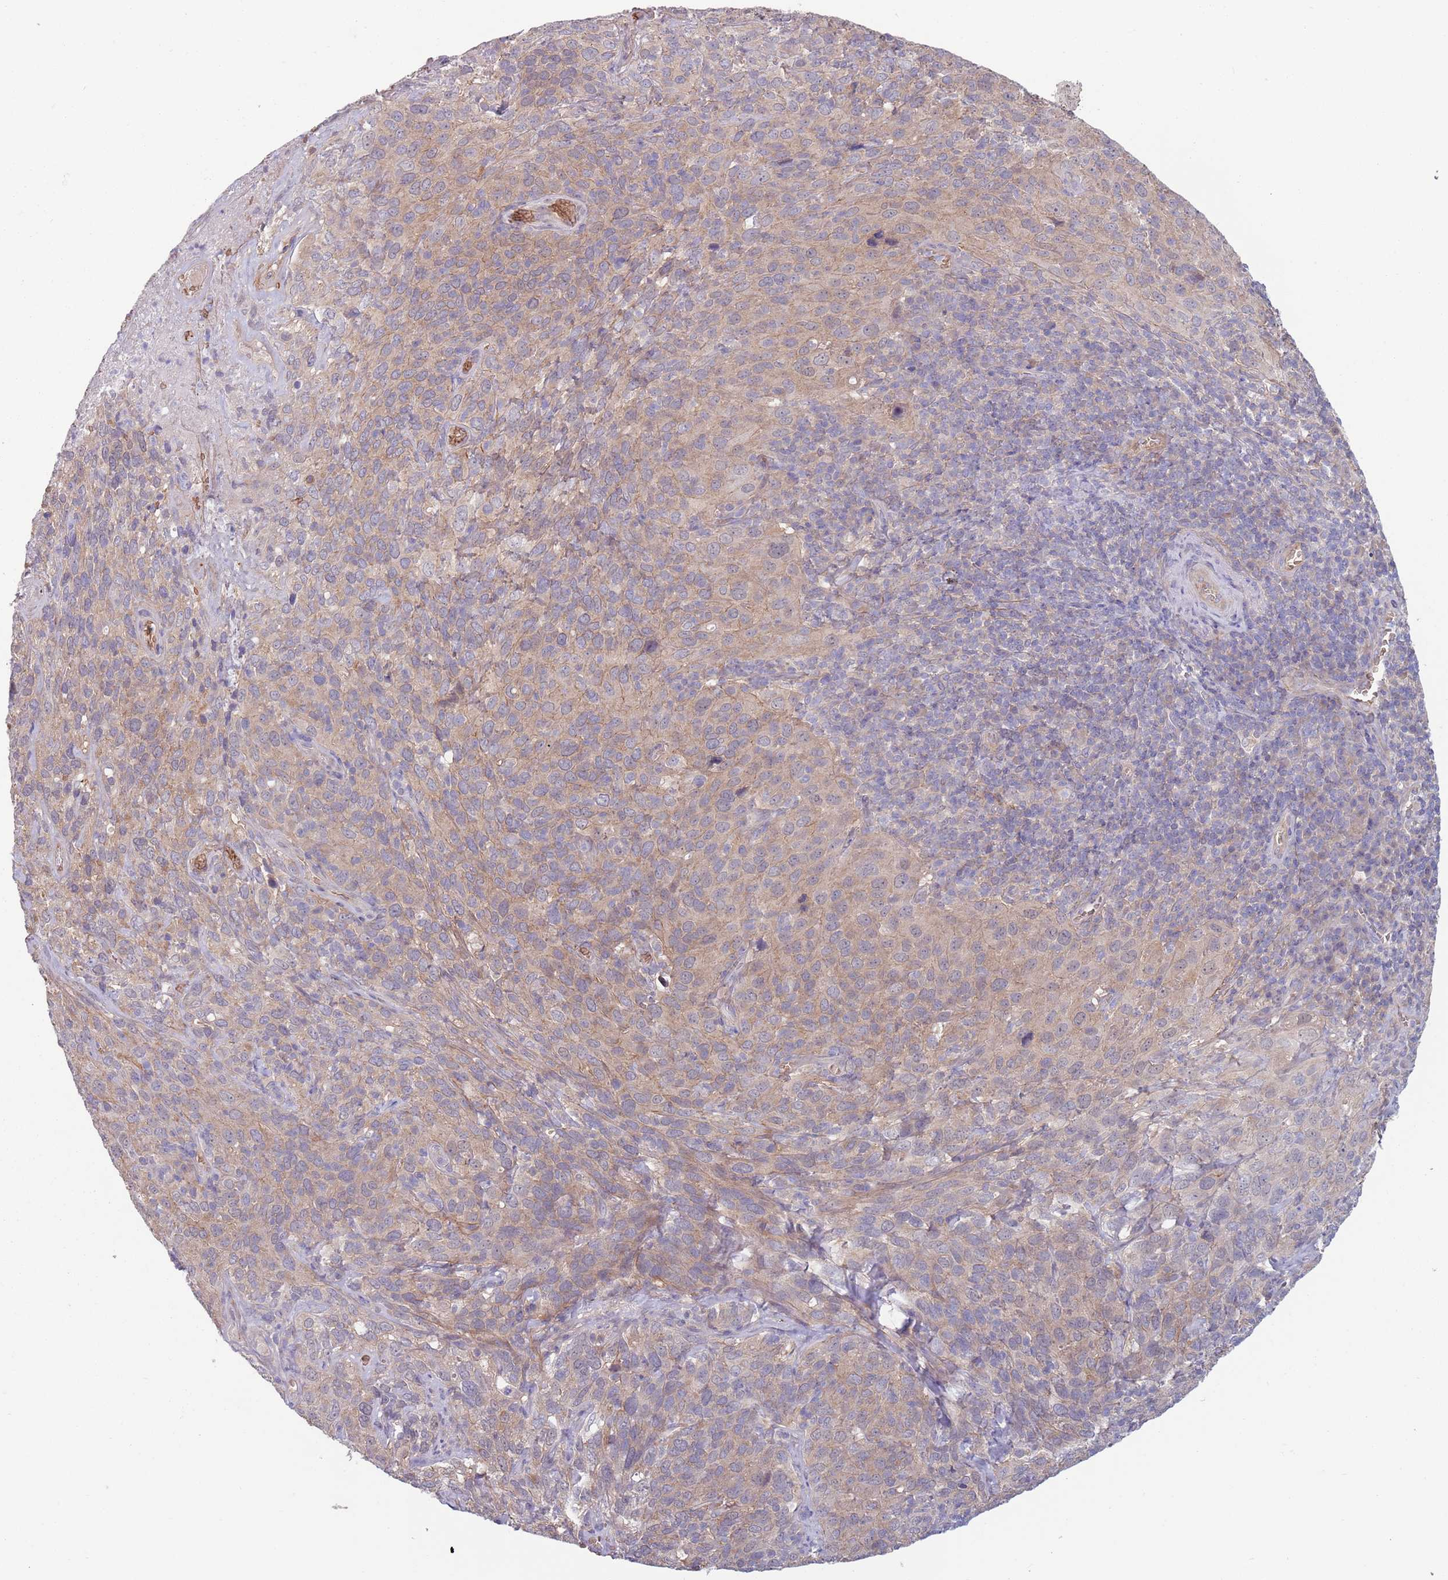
{"staining": {"intensity": "weak", "quantity": ">75%", "location": "cytoplasmic/membranous"}, "tissue": "cervical cancer", "cell_type": "Tumor cells", "image_type": "cancer", "snomed": [{"axis": "morphology", "description": "Squamous cell carcinoma, NOS"}, {"axis": "topography", "description": "Cervix"}], "caption": "DAB (3,3'-diaminobenzidine) immunohistochemical staining of human cervical cancer reveals weak cytoplasmic/membranous protein positivity in approximately >75% of tumor cells.", "gene": "CLNS1A", "patient": {"sex": "female", "age": 51}}